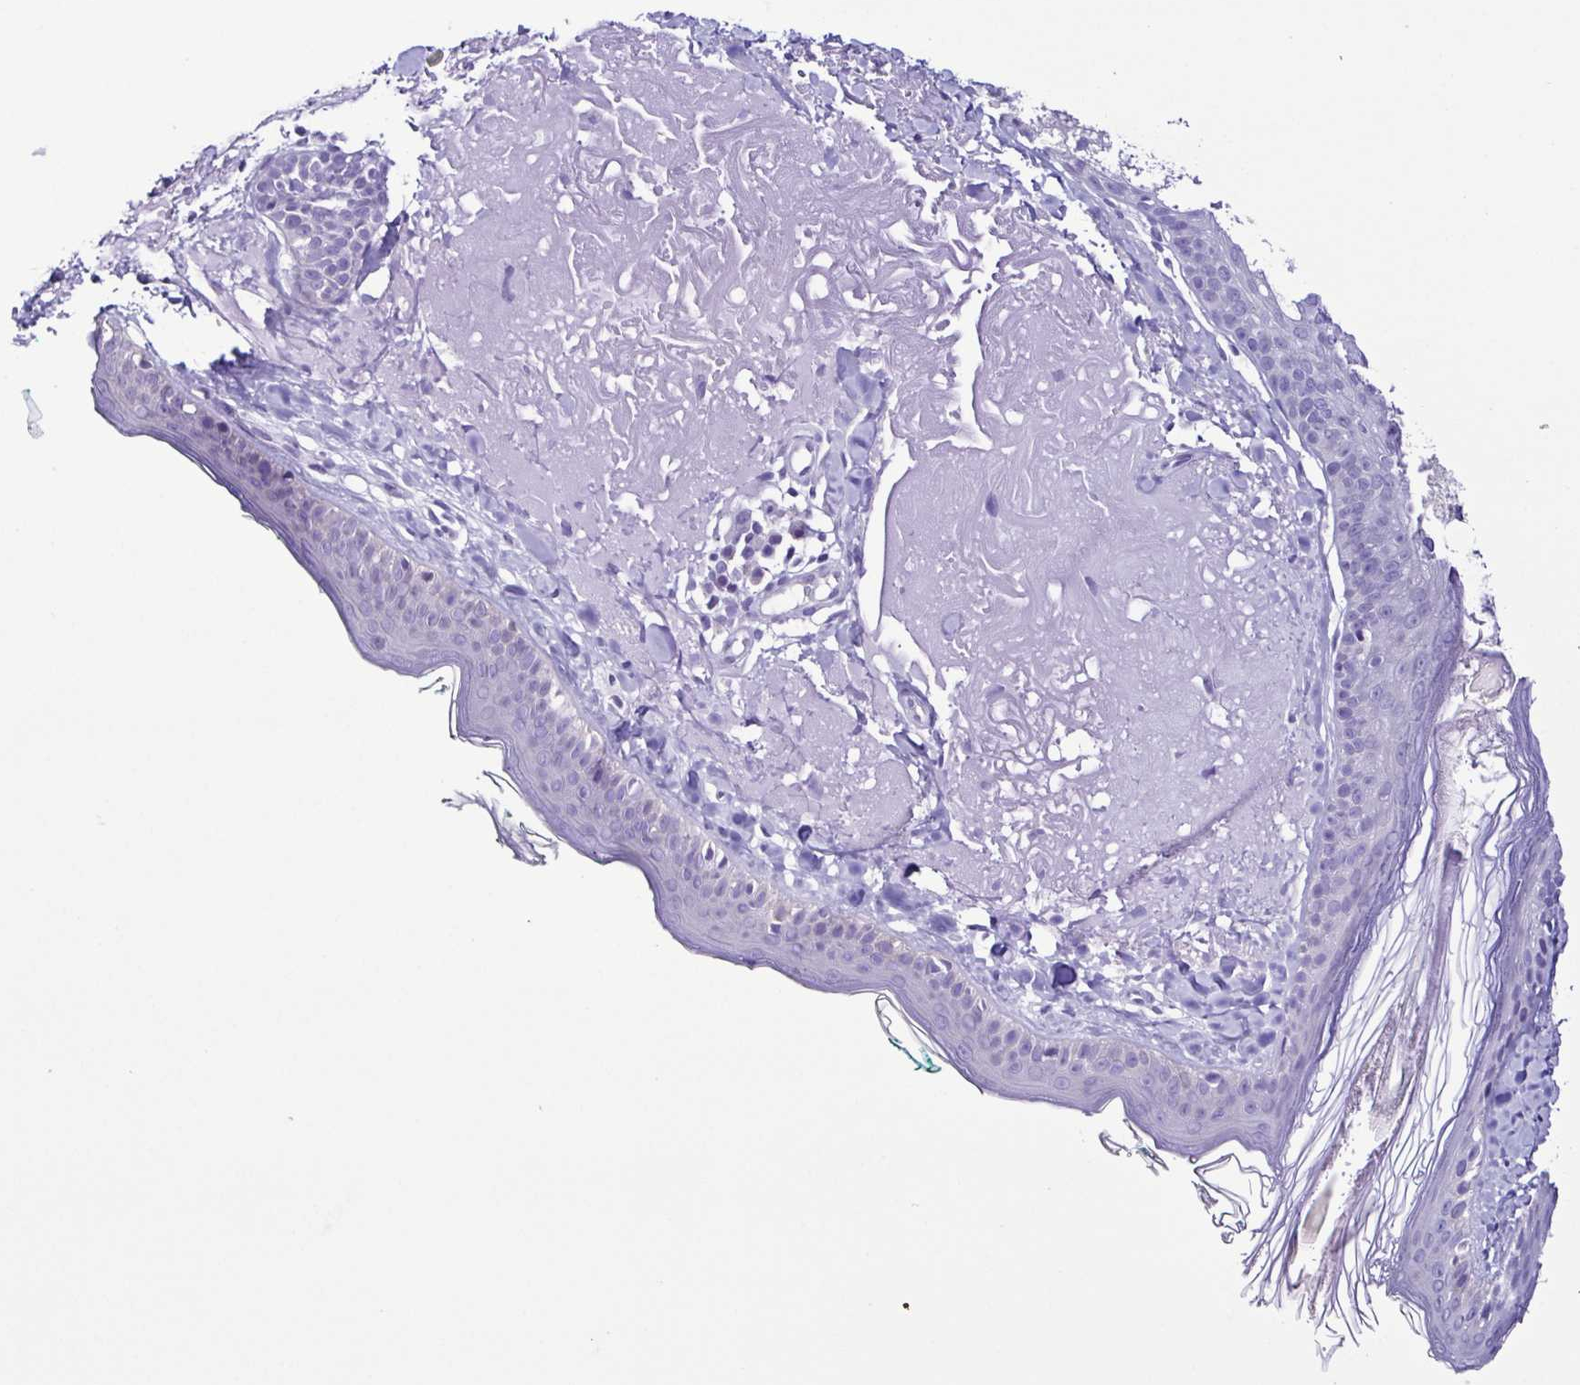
{"staining": {"intensity": "negative", "quantity": "none", "location": "none"}, "tissue": "skin", "cell_type": "Fibroblasts", "image_type": "normal", "snomed": [{"axis": "morphology", "description": "Normal tissue, NOS"}, {"axis": "topography", "description": "Skin"}], "caption": "This is an immunohistochemistry micrograph of normal skin. There is no staining in fibroblasts.", "gene": "SRL", "patient": {"sex": "male", "age": 73}}